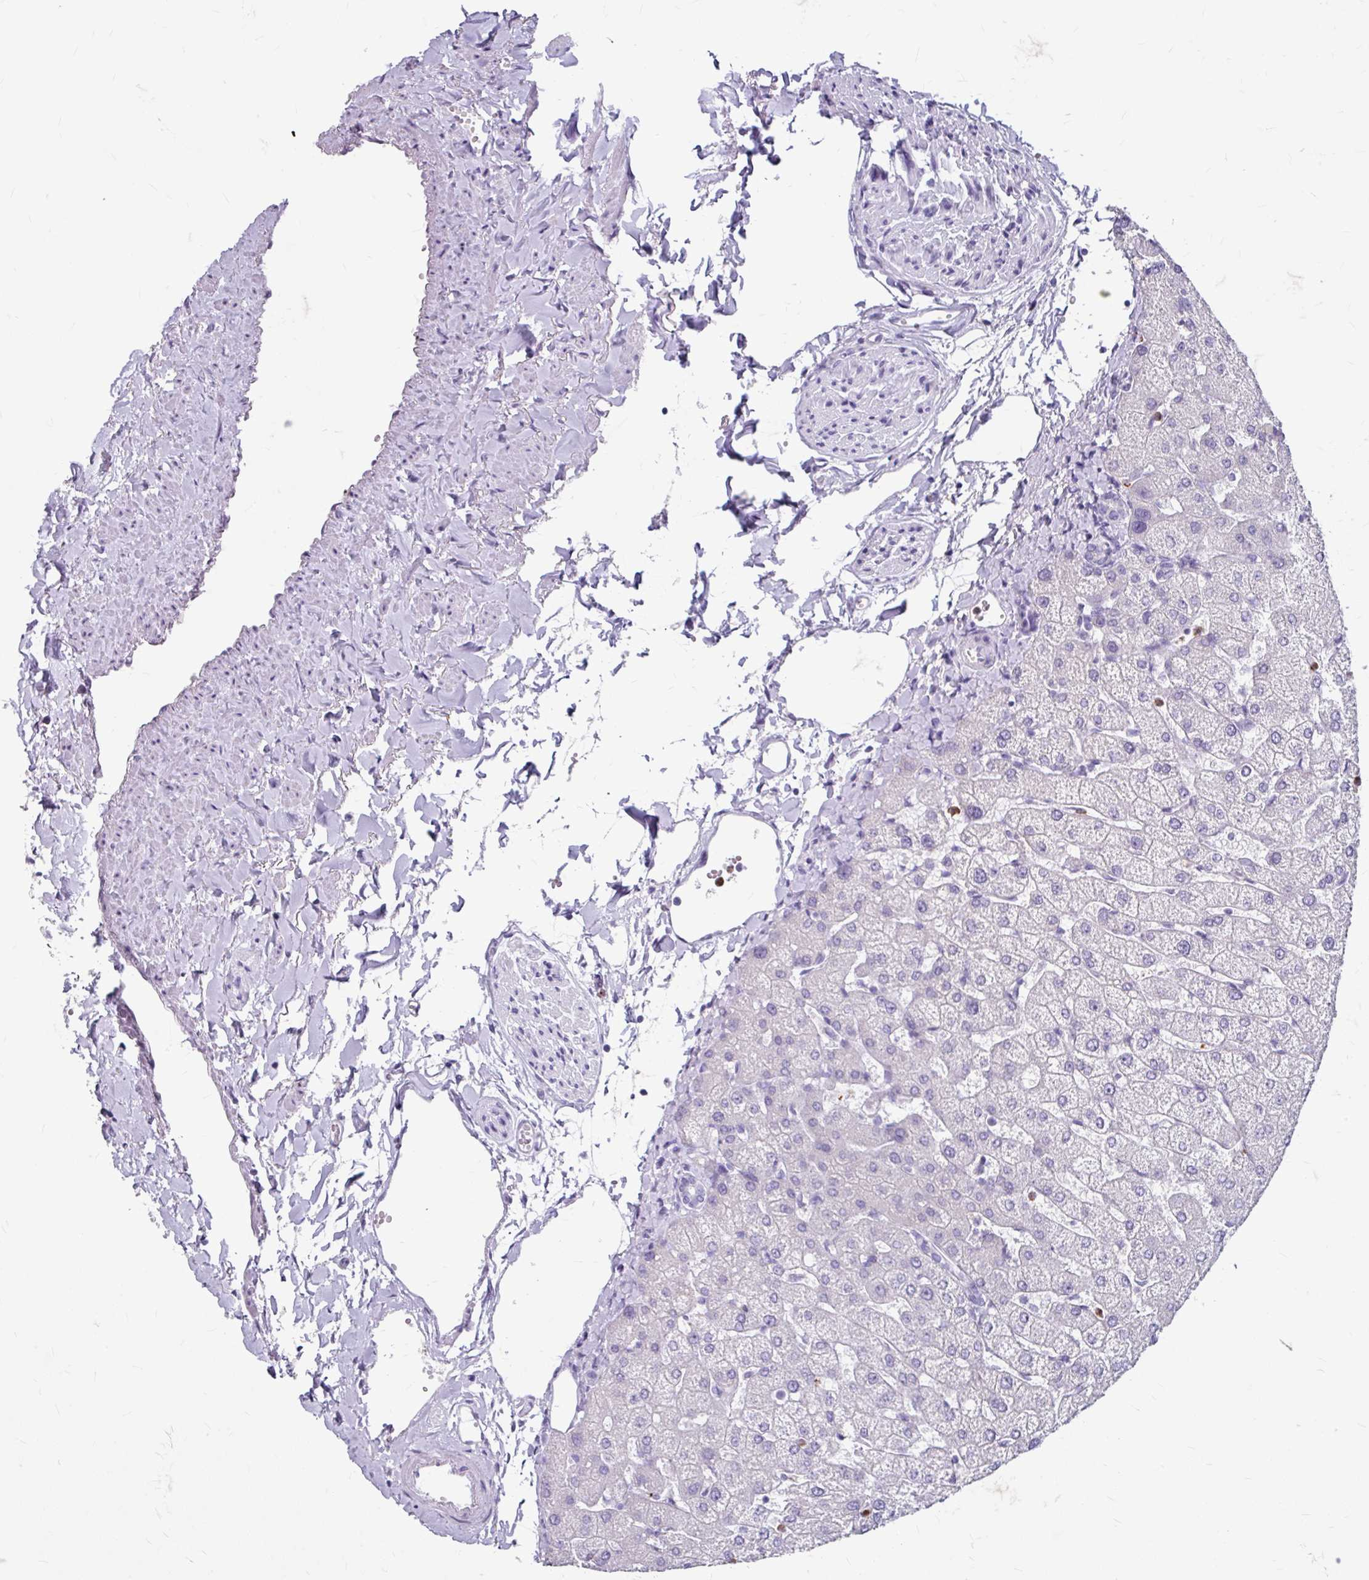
{"staining": {"intensity": "negative", "quantity": "none", "location": "none"}, "tissue": "liver", "cell_type": "Cholangiocytes", "image_type": "normal", "snomed": [{"axis": "morphology", "description": "Normal tissue, NOS"}, {"axis": "topography", "description": "Liver"}], "caption": "Immunohistochemistry (IHC) of unremarkable human liver exhibits no positivity in cholangiocytes. Nuclei are stained in blue.", "gene": "ANKRD1", "patient": {"sex": "female", "age": 54}}